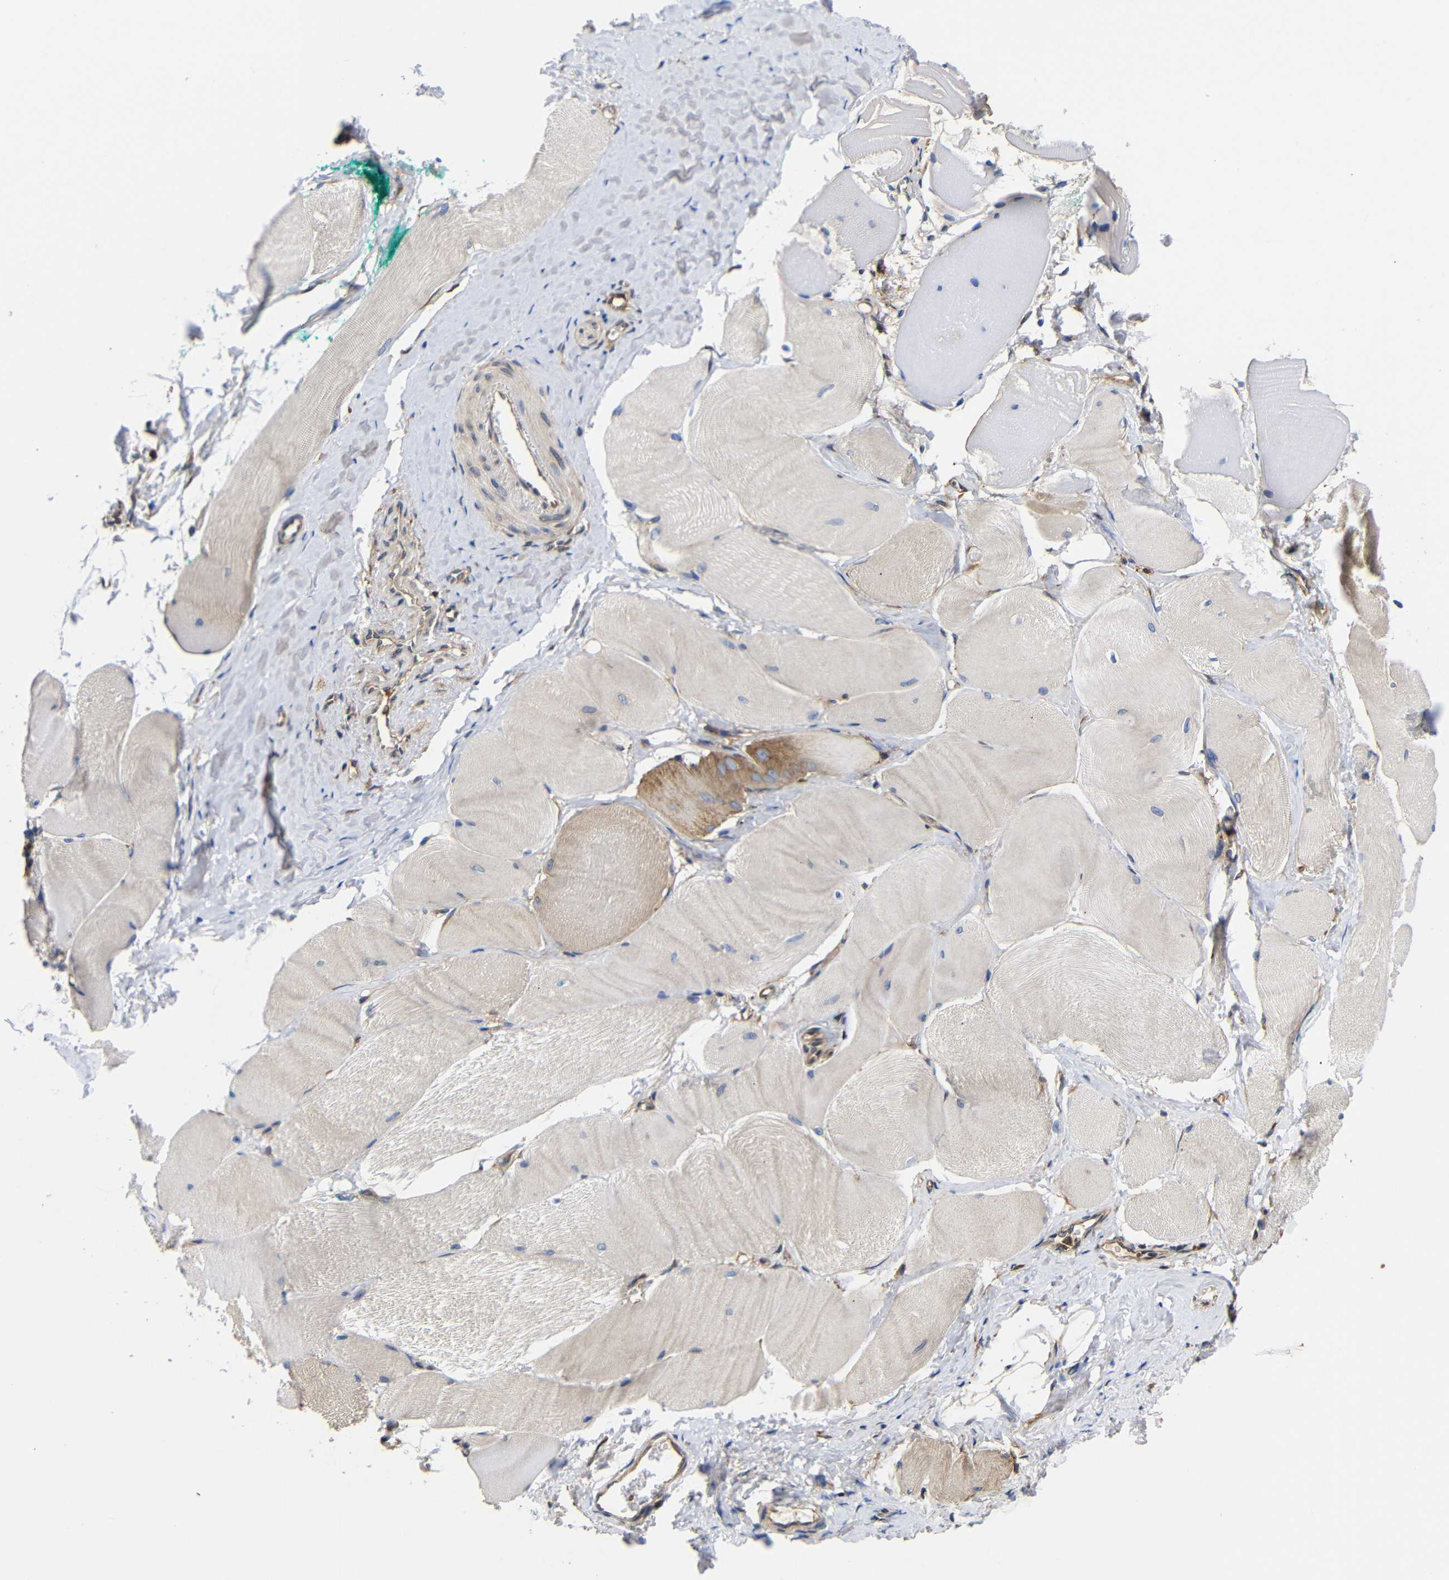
{"staining": {"intensity": "weak", "quantity": "<25%", "location": "cytoplasmic/membranous"}, "tissue": "skeletal muscle", "cell_type": "Myocytes", "image_type": "normal", "snomed": [{"axis": "morphology", "description": "Normal tissue, NOS"}, {"axis": "morphology", "description": "Squamous cell carcinoma, NOS"}, {"axis": "topography", "description": "Skeletal muscle"}], "caption": "Myocytes show no significant staining in normal skeletal muscle. (DAB (3,3'-diaminobenzidine) IHC with hematoxylin counter stain).", "gene": "LRRCC1", "patient": {"sex": "male", "age": 51}}